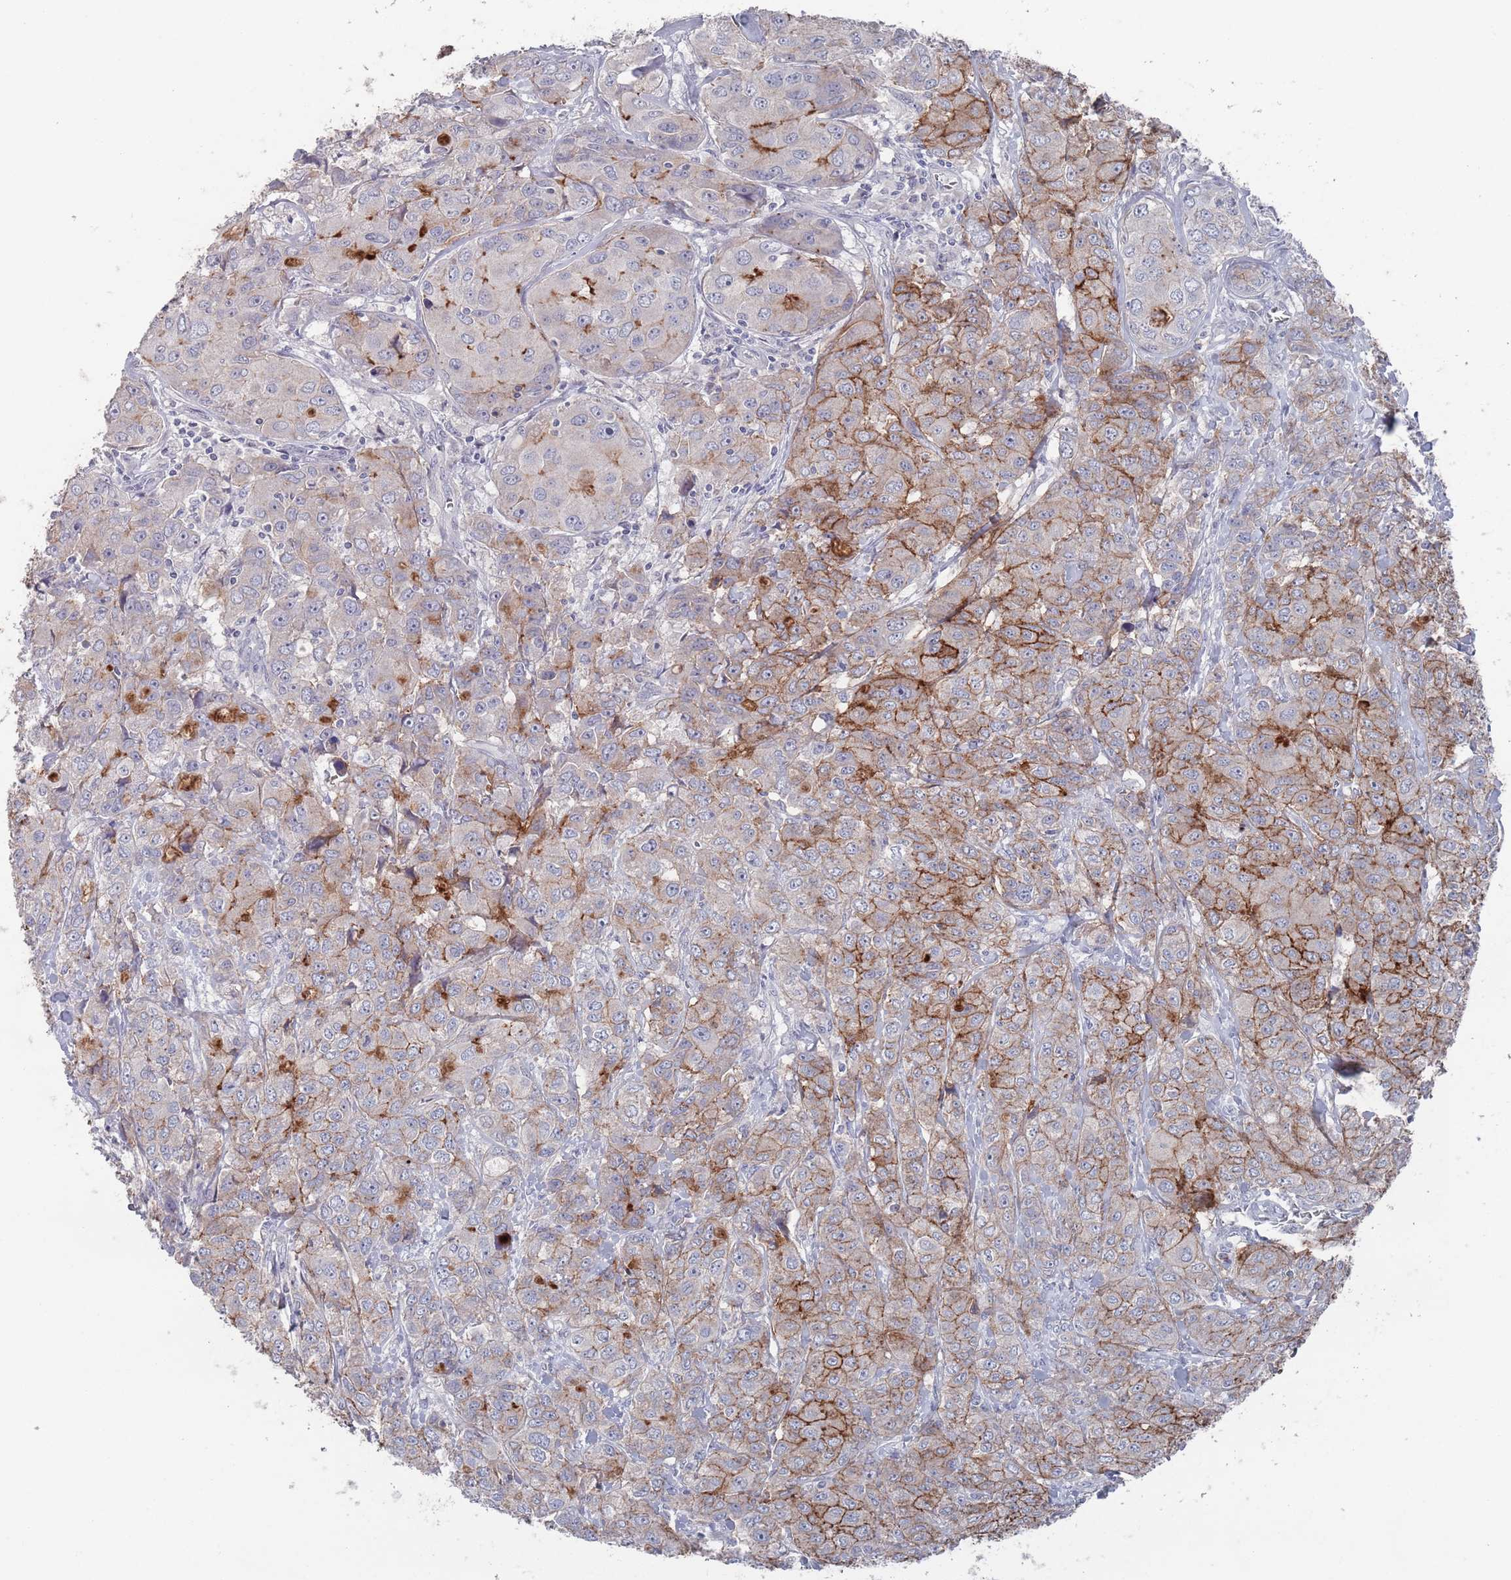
{"staining": {"intensity": "moderate", "quantity": "25%-75%", "location": "cytoplasmic/membranous"}, "tissue": "breast cancer", "cell_type": "Tumor cells", "image_type": "cancer", "snomed": [{"axis": "morphology", "description": "Duct carcinoma"}, {"axis": "topography", "description": "Breast"}], "caption": "A histopathology image showing moderate cytoplasmic/membranous staining in approximately 25%-75% of tumor cells in breast cancer (intraductal carcinoma), as visualized by brown immunohistochemical staining.", "gene": "PROM2", "patient": {"sex": "female", "age": 43}}